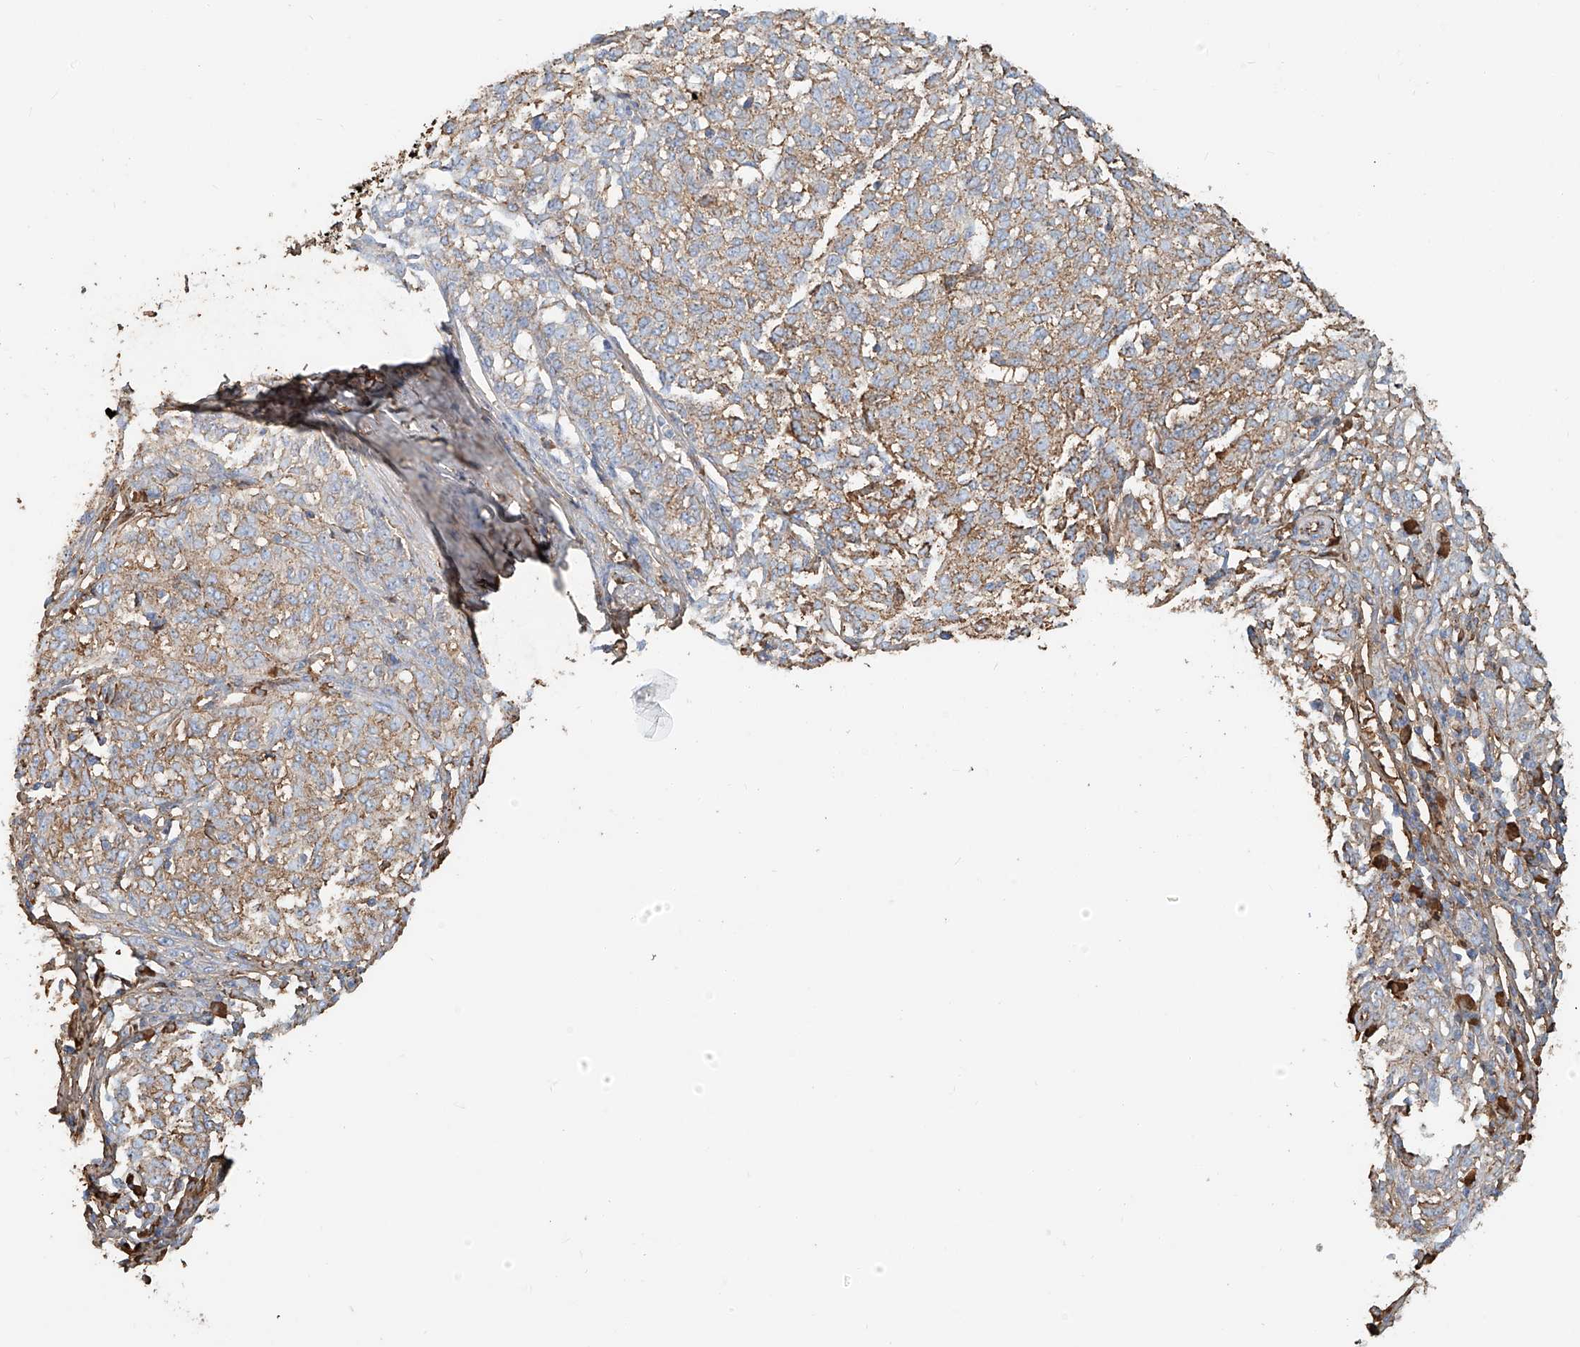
{"staining": {"intensity": "weak", "quantity": ">75%", "location": "cytoplasmic/membranous"}, "tissue": "melanoma", "cell_type": "Tumor cells", "image_type": "cancer", "snomed": [{"axis": "morphology", "description": "Malignant melanoma, NOS"}, {"axis": "topography", "description": "Skin"}], "caption": "Immunohistochemical staining of human malignant melanoma shows low levels of weak cytoplasmic/membranous positivity in about >75% of tumor cells.", "gene": "ZFP30", "patient": {"sex": "female", "age": 72}}